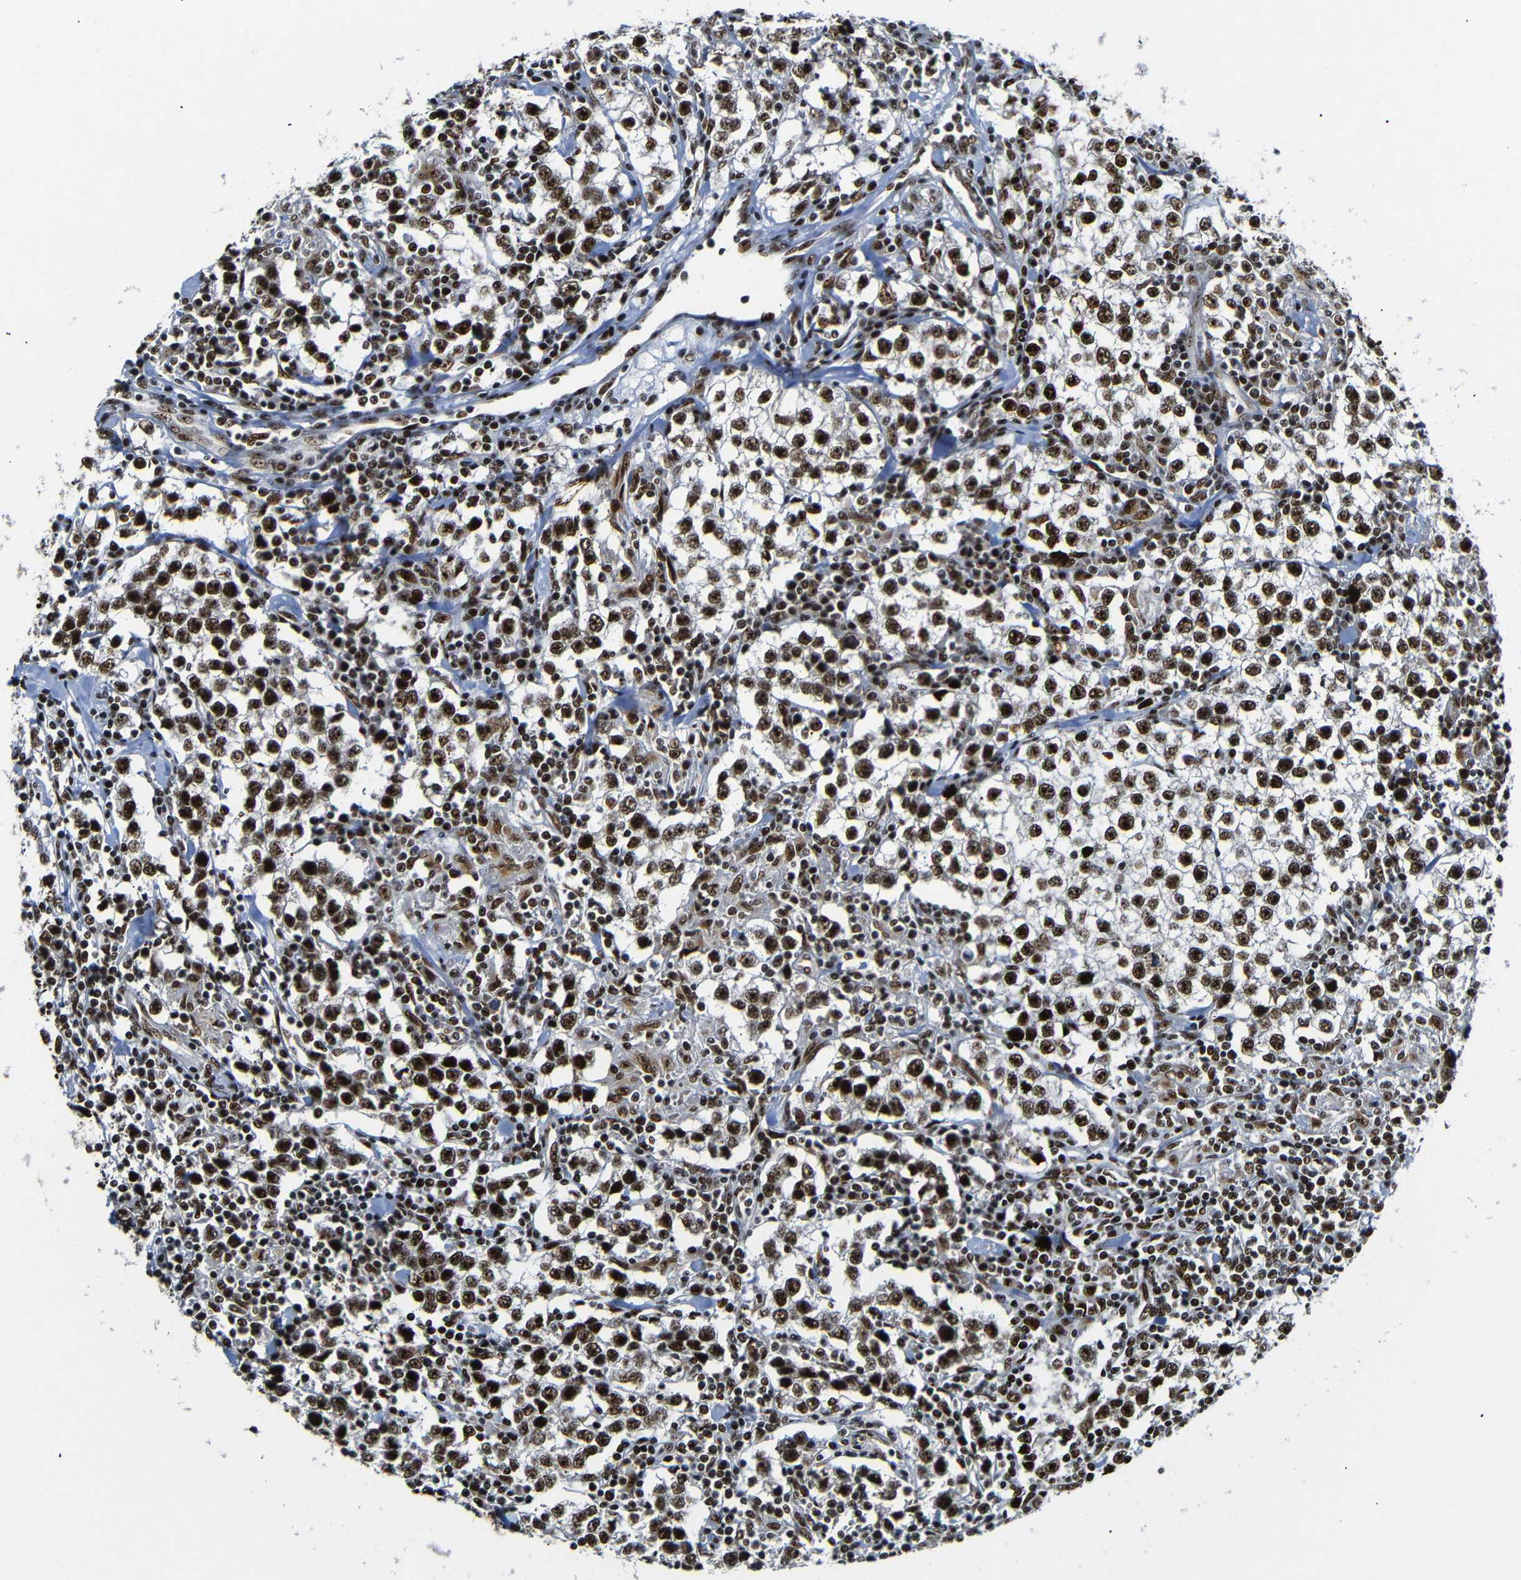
{"staining": {"intensity": "strong", "quantity": ">75%", "location": "nuclear"}, "tissue": "testis cancer", "cell_type": "Tumor cells", "image_type": "cancer", "snomed": [{"axis": "morphology", "description": "Seminoma, NOS"}, {"axis": "morphology", "description": "Carcinoma, Embryonal, NOS"}, {"axis": "topography", "description": "Testis"}], "caption": "IHC histopathology image of neoplastic tissue: testis cancer stained using immunohistochemistry demonstrates high levels of strong protein expression localized specifically in the nuclear of tumor cells, appearing as a nuclear brown color.", "gene": "SETDB2", "patient": {"sex": "male", "age": 36}}